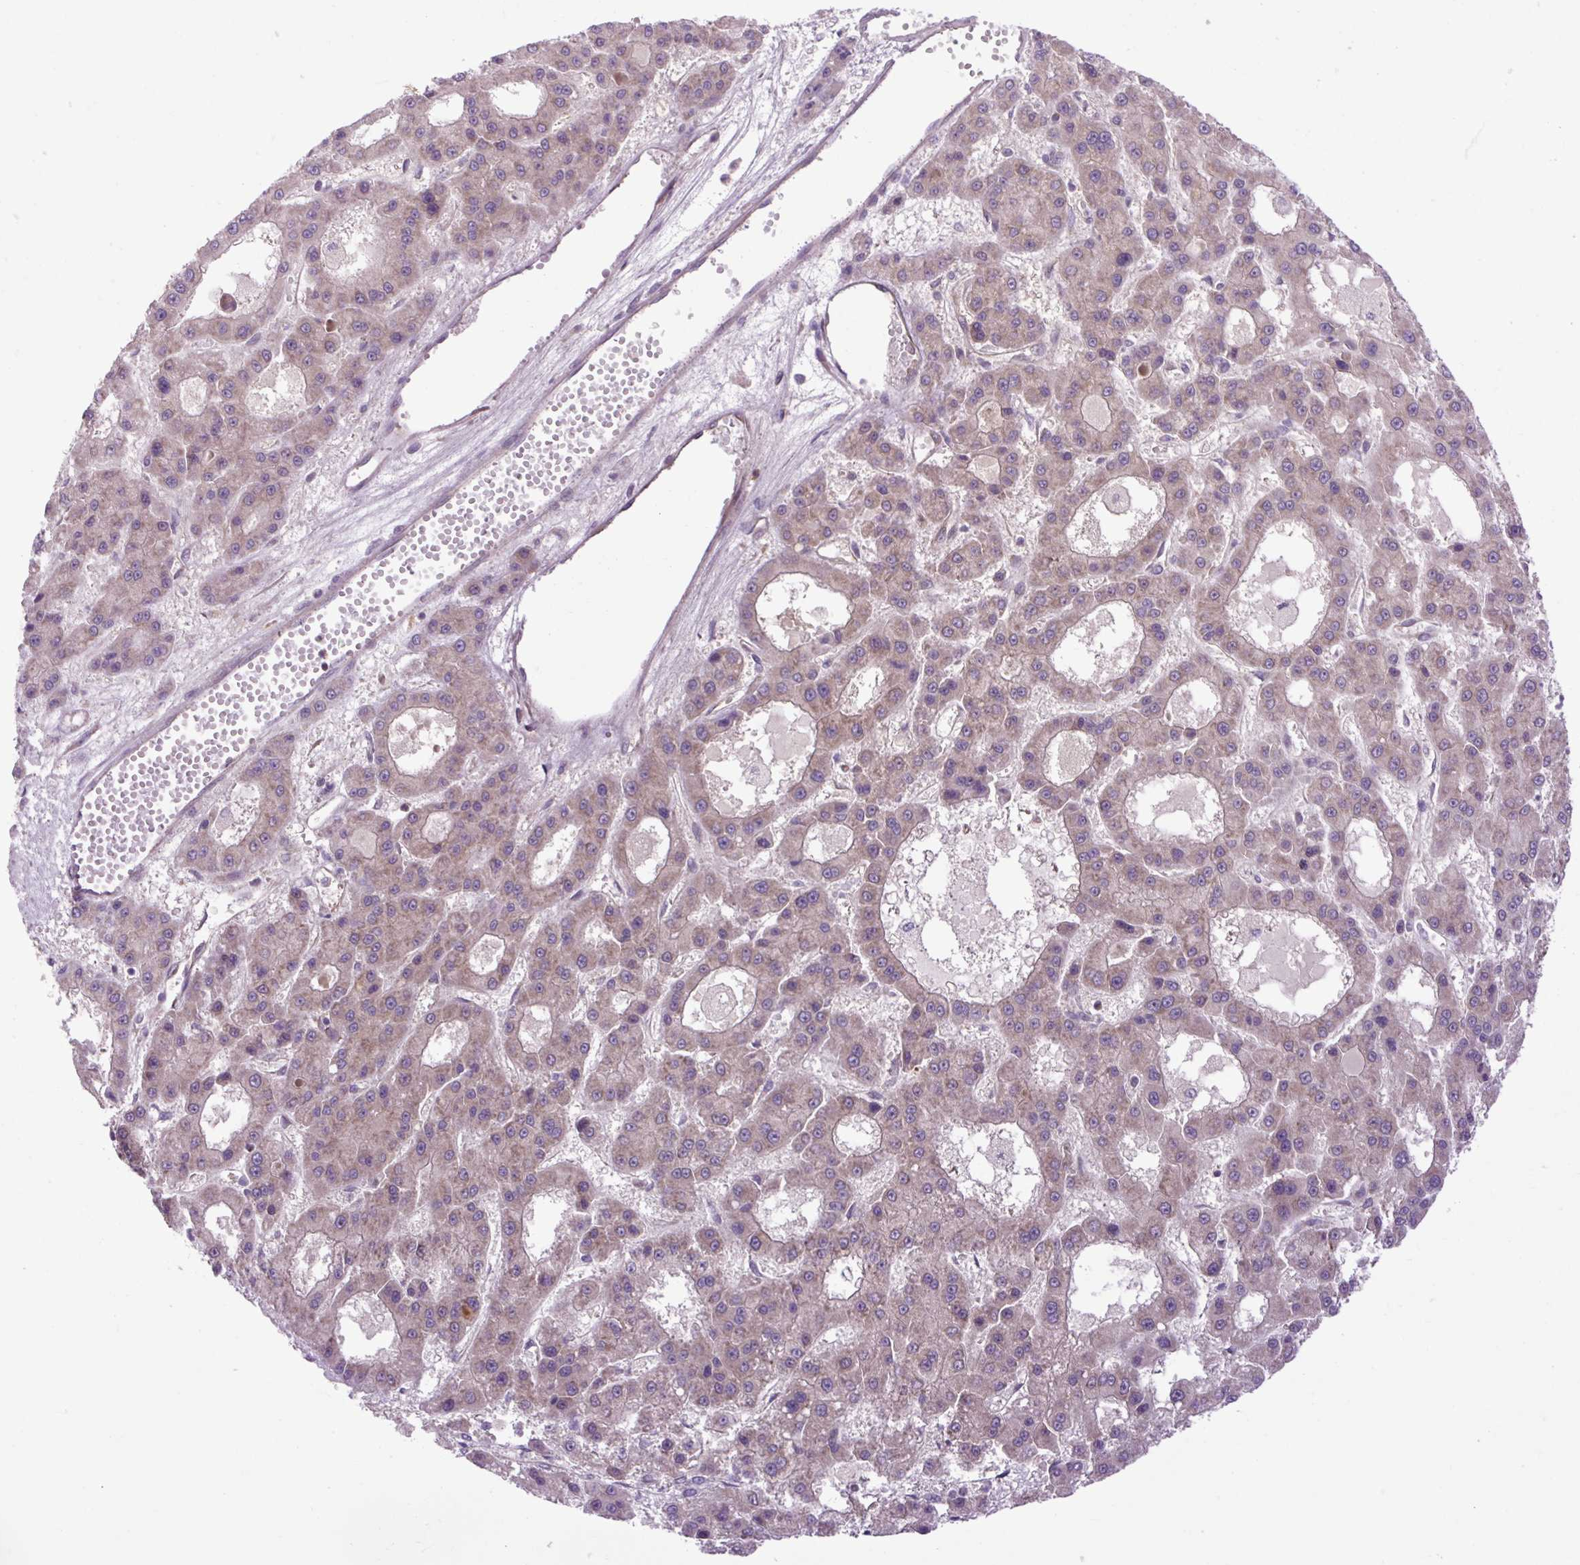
{"staining": {"intensity": "weak", "quantity": "25%-75%", "location": "cytoplasmic/membranous"}, "tissue": "liver cancer", "cell_type": "Tumor cells", "image_type": "cancer", "snomed": [{"axis": "morphology", "description": "Carcinoma, Hepatocellular, NOS"}, {"axis": "topography", "description": "Liver"}], "caption": "A brown stain labels weak cytoplasmic/membranous staining of a protein in liver hepatocellular carcinoma tumor cells.", "gene": "PLCG1", "patient": {"sex": "male", "age": 70}}